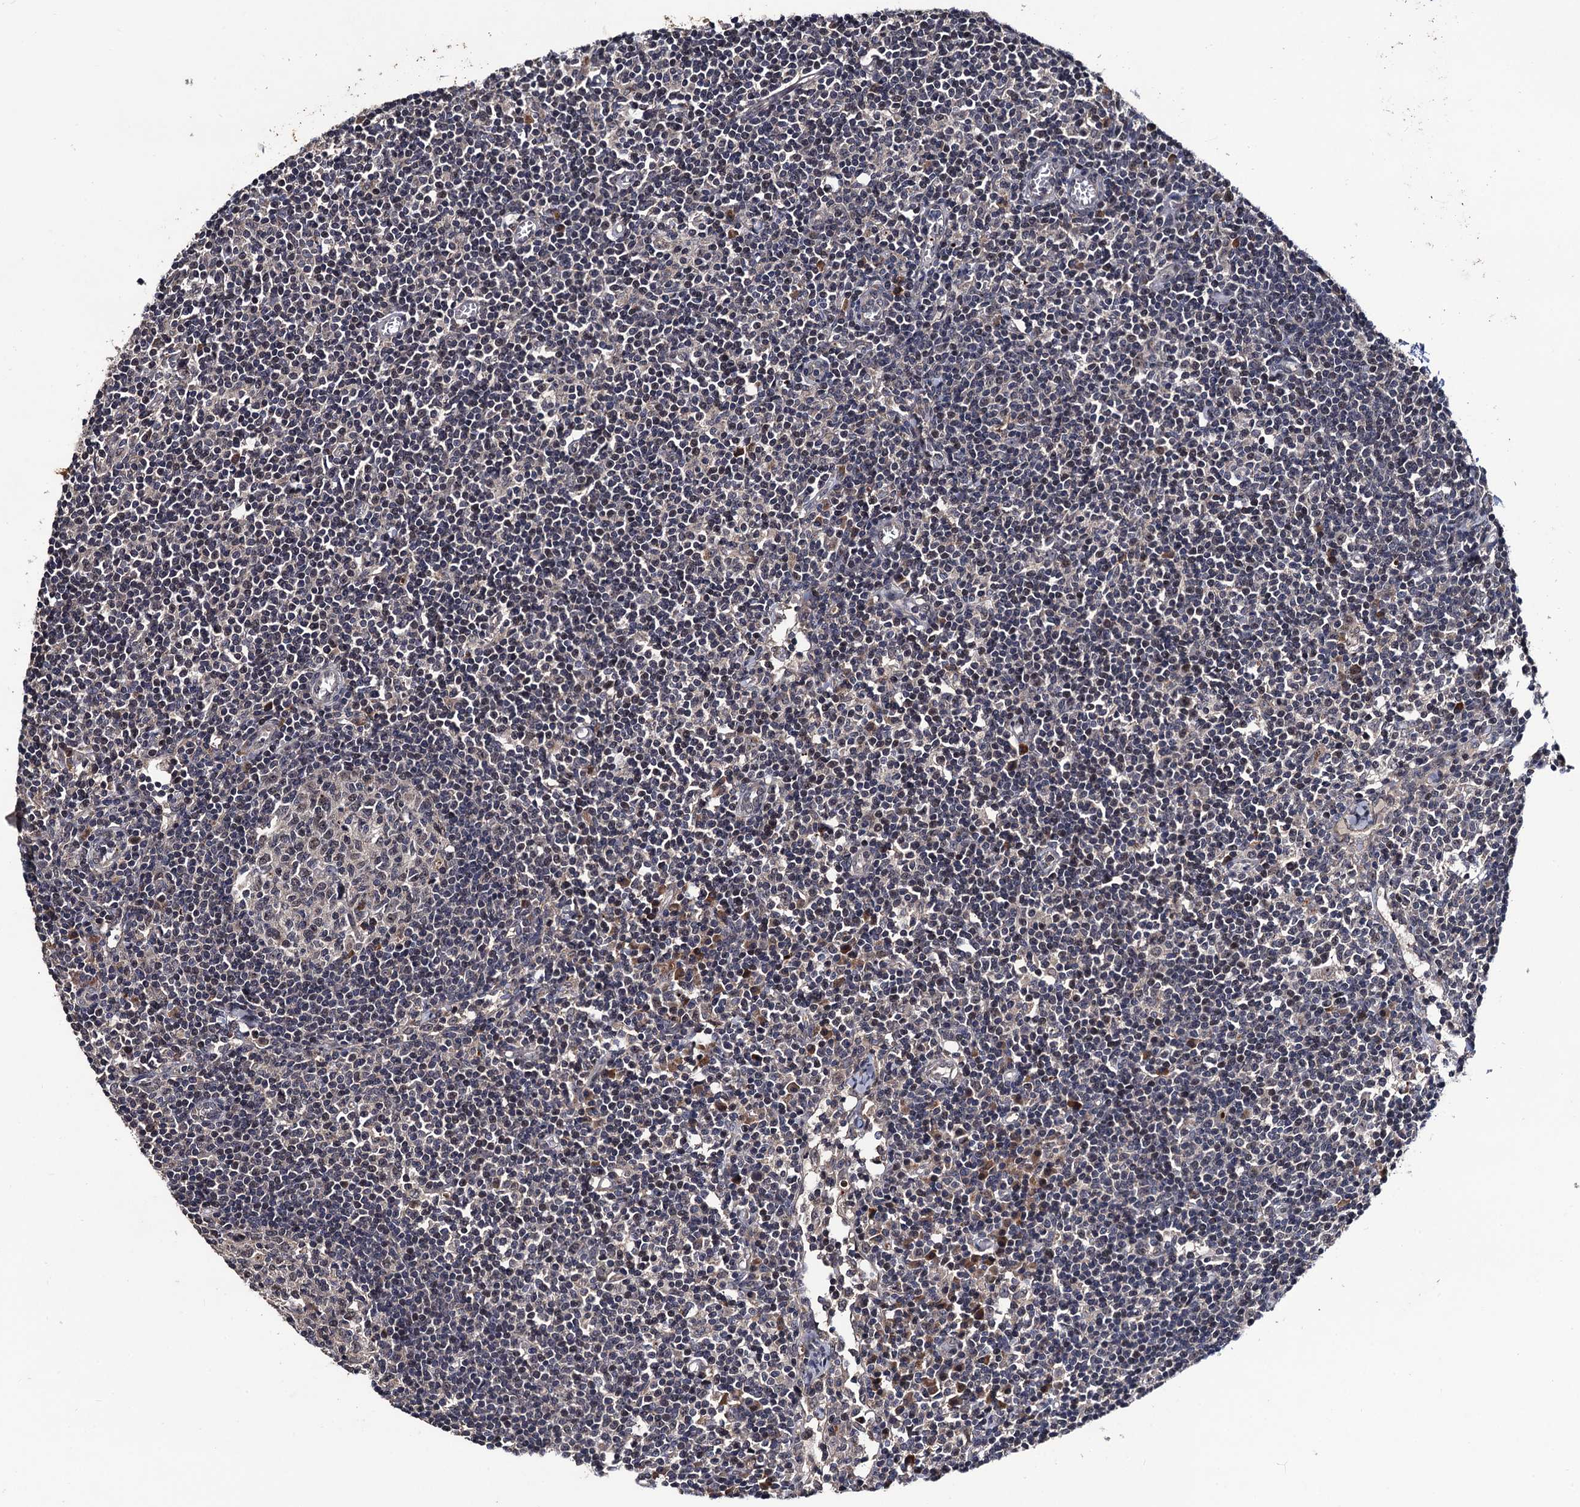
{"staining": {"intensity": "weak", "quantity": "<25%", "location": "nuclear"}, "tissue": "lymph node", "cell_type": "Germinal center cells", "image_type": "normal", "snomed": [{"axis": "morphology", "description": "Normal tissue, NOS"}, {"axis": "topography", "description": "Lymph node"}], "caption": "Immunohistochemistry (IHC) micrograph of unremarkable human lymph node stained for a protein (brown), which shows no positivity in germinal center cells. (IHC, brightfield microscopy, high magnification).", "gene": "LRRC63", "patient": {"sex": "female", "age": 55}}